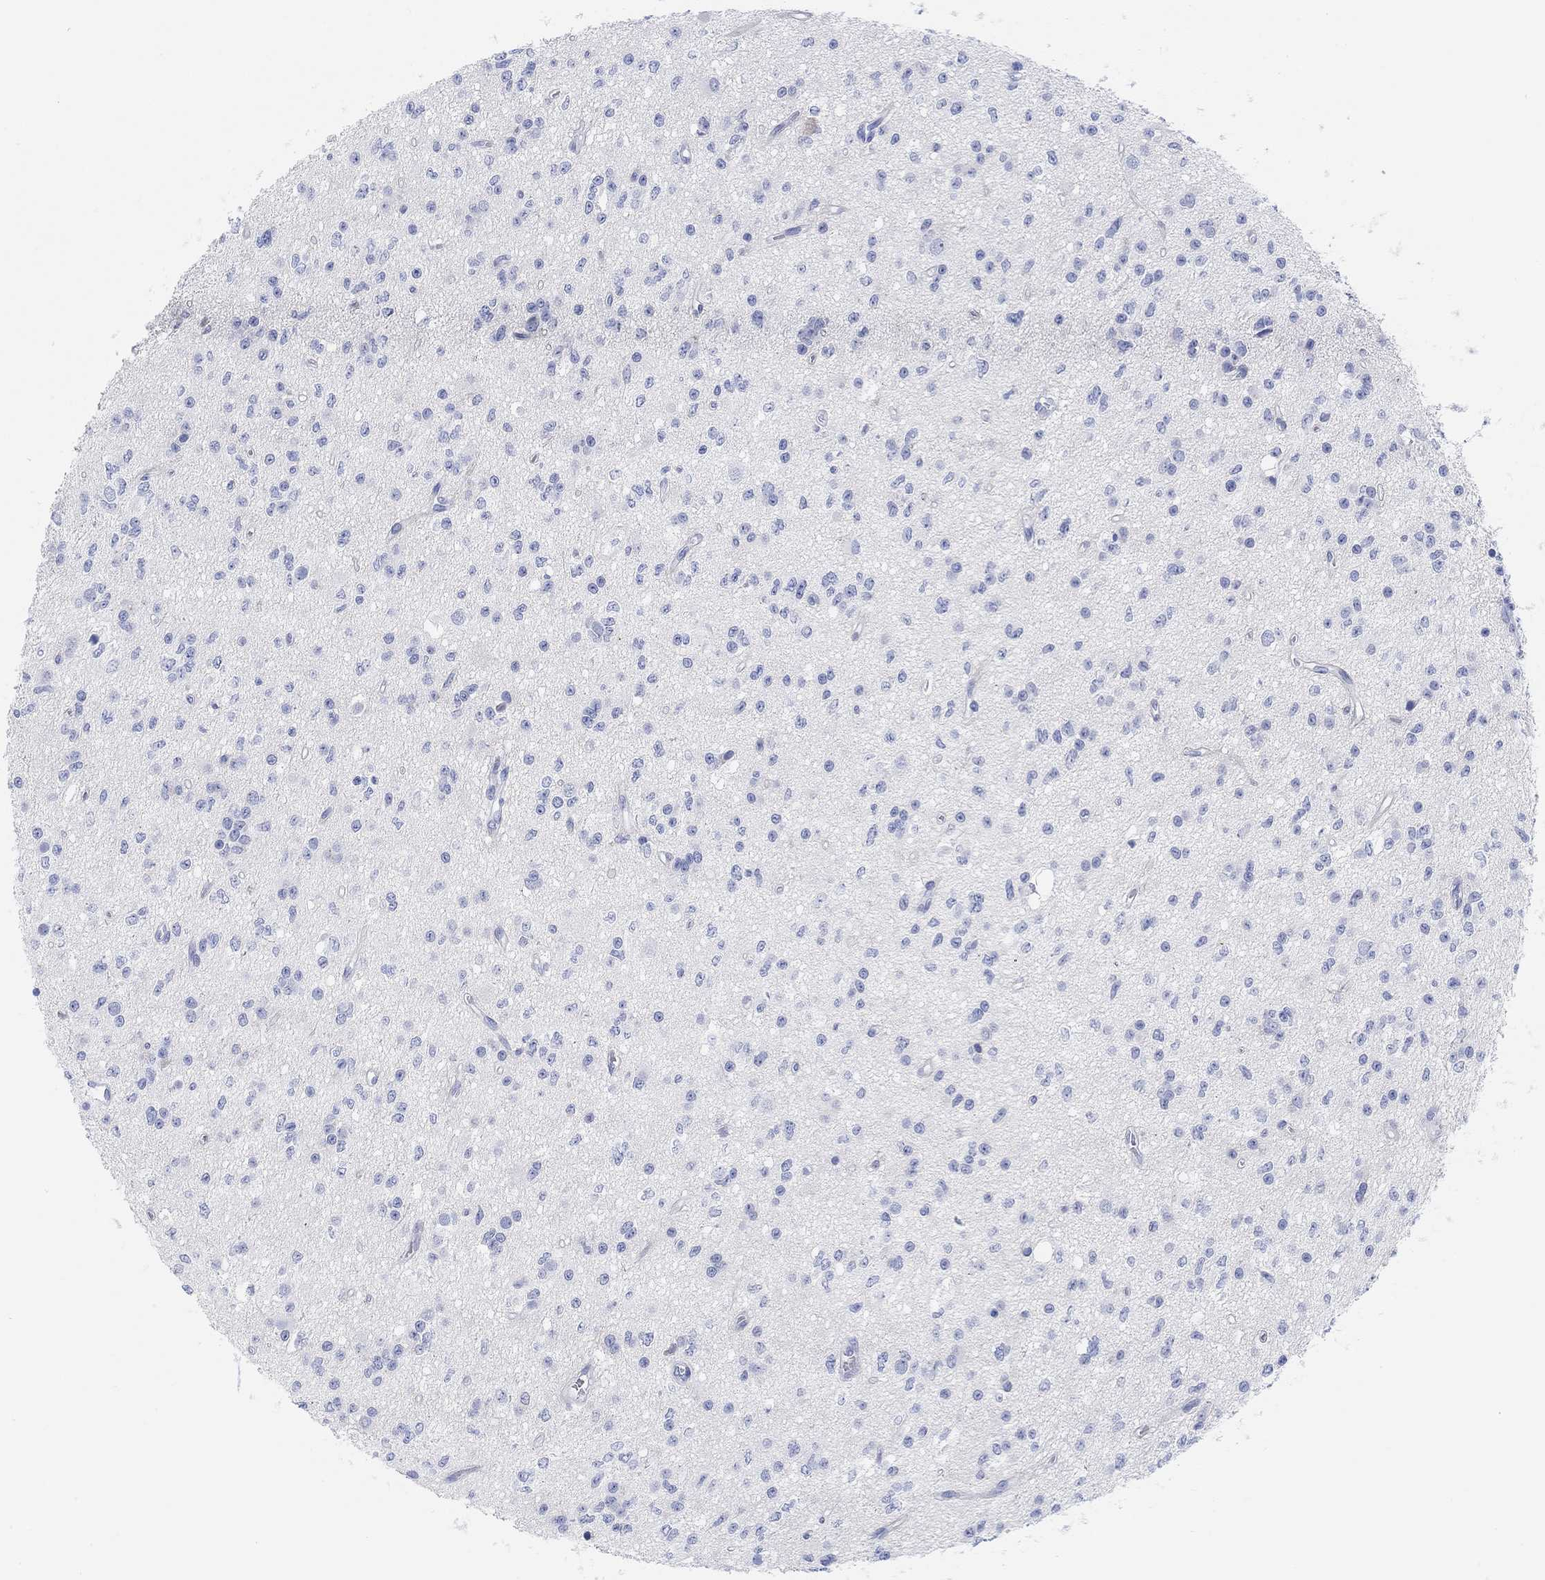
{"staining": {"intensity": "negative", "quantity": "none", "location": "none"}, "tissue": "glioma", "cell_type": "Tumor cells", "image_type": "cancer", "snomed": [{"axis": "morphology", "description": "Glioma, malignant, Low grade"}, {"axis": "topography", "description": "Brain"}], "caption": "Histopathology image shows no significant protein staining in tumor cells of low-grade glioma (malignant). (Immunohistochemistry, brightfield microscopy, high magnification).", "gene": "XIRP2", "patient": {"sex": "female", "age": 45}}